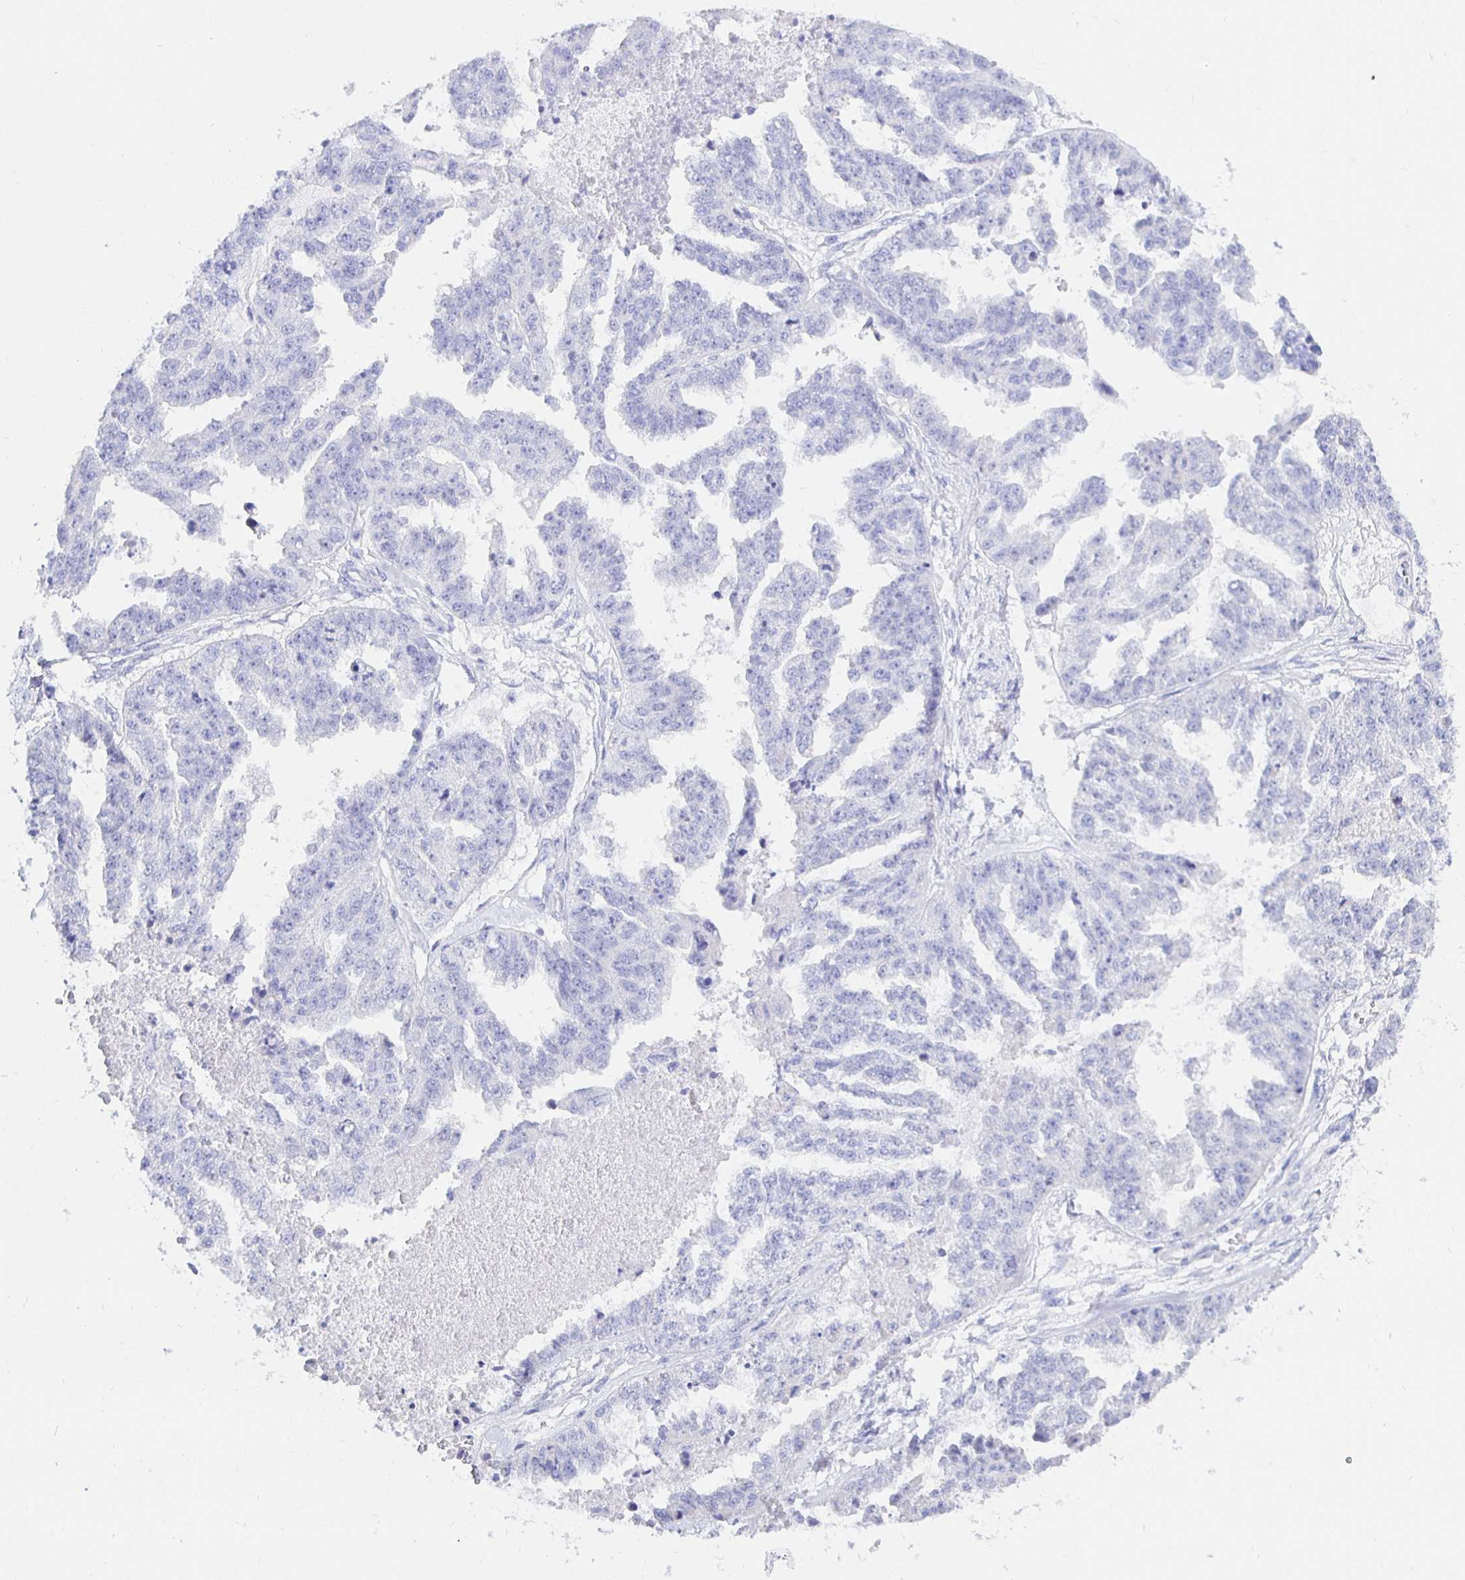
{"staining": {"intensity": "negative", "quantity": "none", "location": "none"}, "tissue": "ovarian cancer", "cell_type": "Tumor cells", "image_type": "cancer", "snomed": [{"axis": "morphology", "description": "Cystadenocarcinoma, serous, NOS"}, {"axis": "topography", "description": "Ovary"}], "caption": "DAB immunohistochemical staining of human ovarian cancer reveals no significant expression in tumor cells. The staining is performed using DAB brown chromogen with nuclei counter-stained in using hematoxylin.", "gene": "UMOD", "patient": {"sex": "female", "age": 58}}